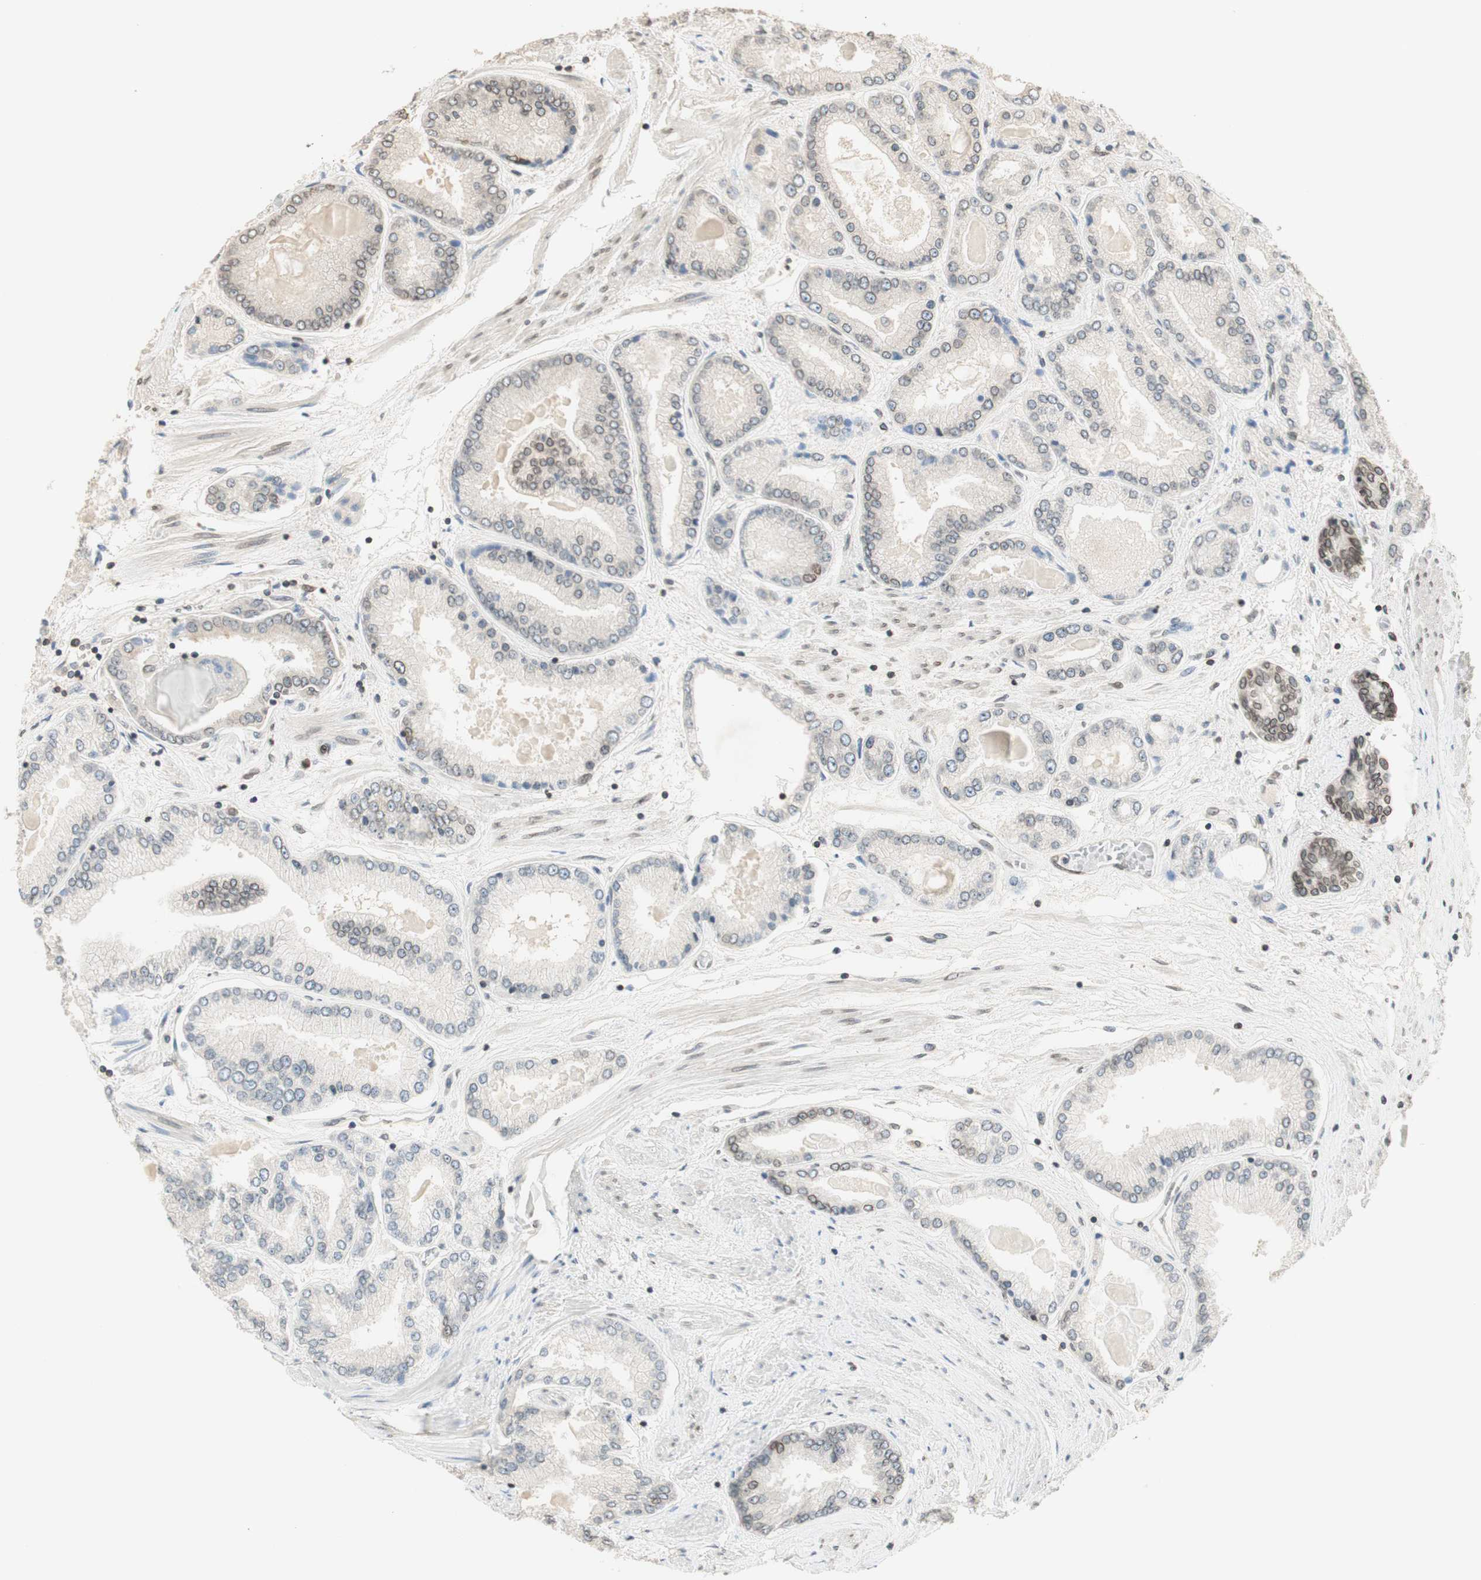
{"staining": {"intensity": "weak", "quantity": "<25%", "location": "cytoplasmic/membranous"}, "tissue": "prostate cancer", "cell_type": "Tumor cells", "image_type": "cancer", "snomed": [{"axis": "morphology", "description": "Adenocarcinoma, High grade"}, {"axis": "topography", "description": "Prostate"}], "caption": "A histopathology image of adenocarcinoma (high-grade) (prostate) stained for a protein exhibits no brown staining in tumor cells.", "gene": "TMPO", "patient": {"sex": "male", "age": 59}}